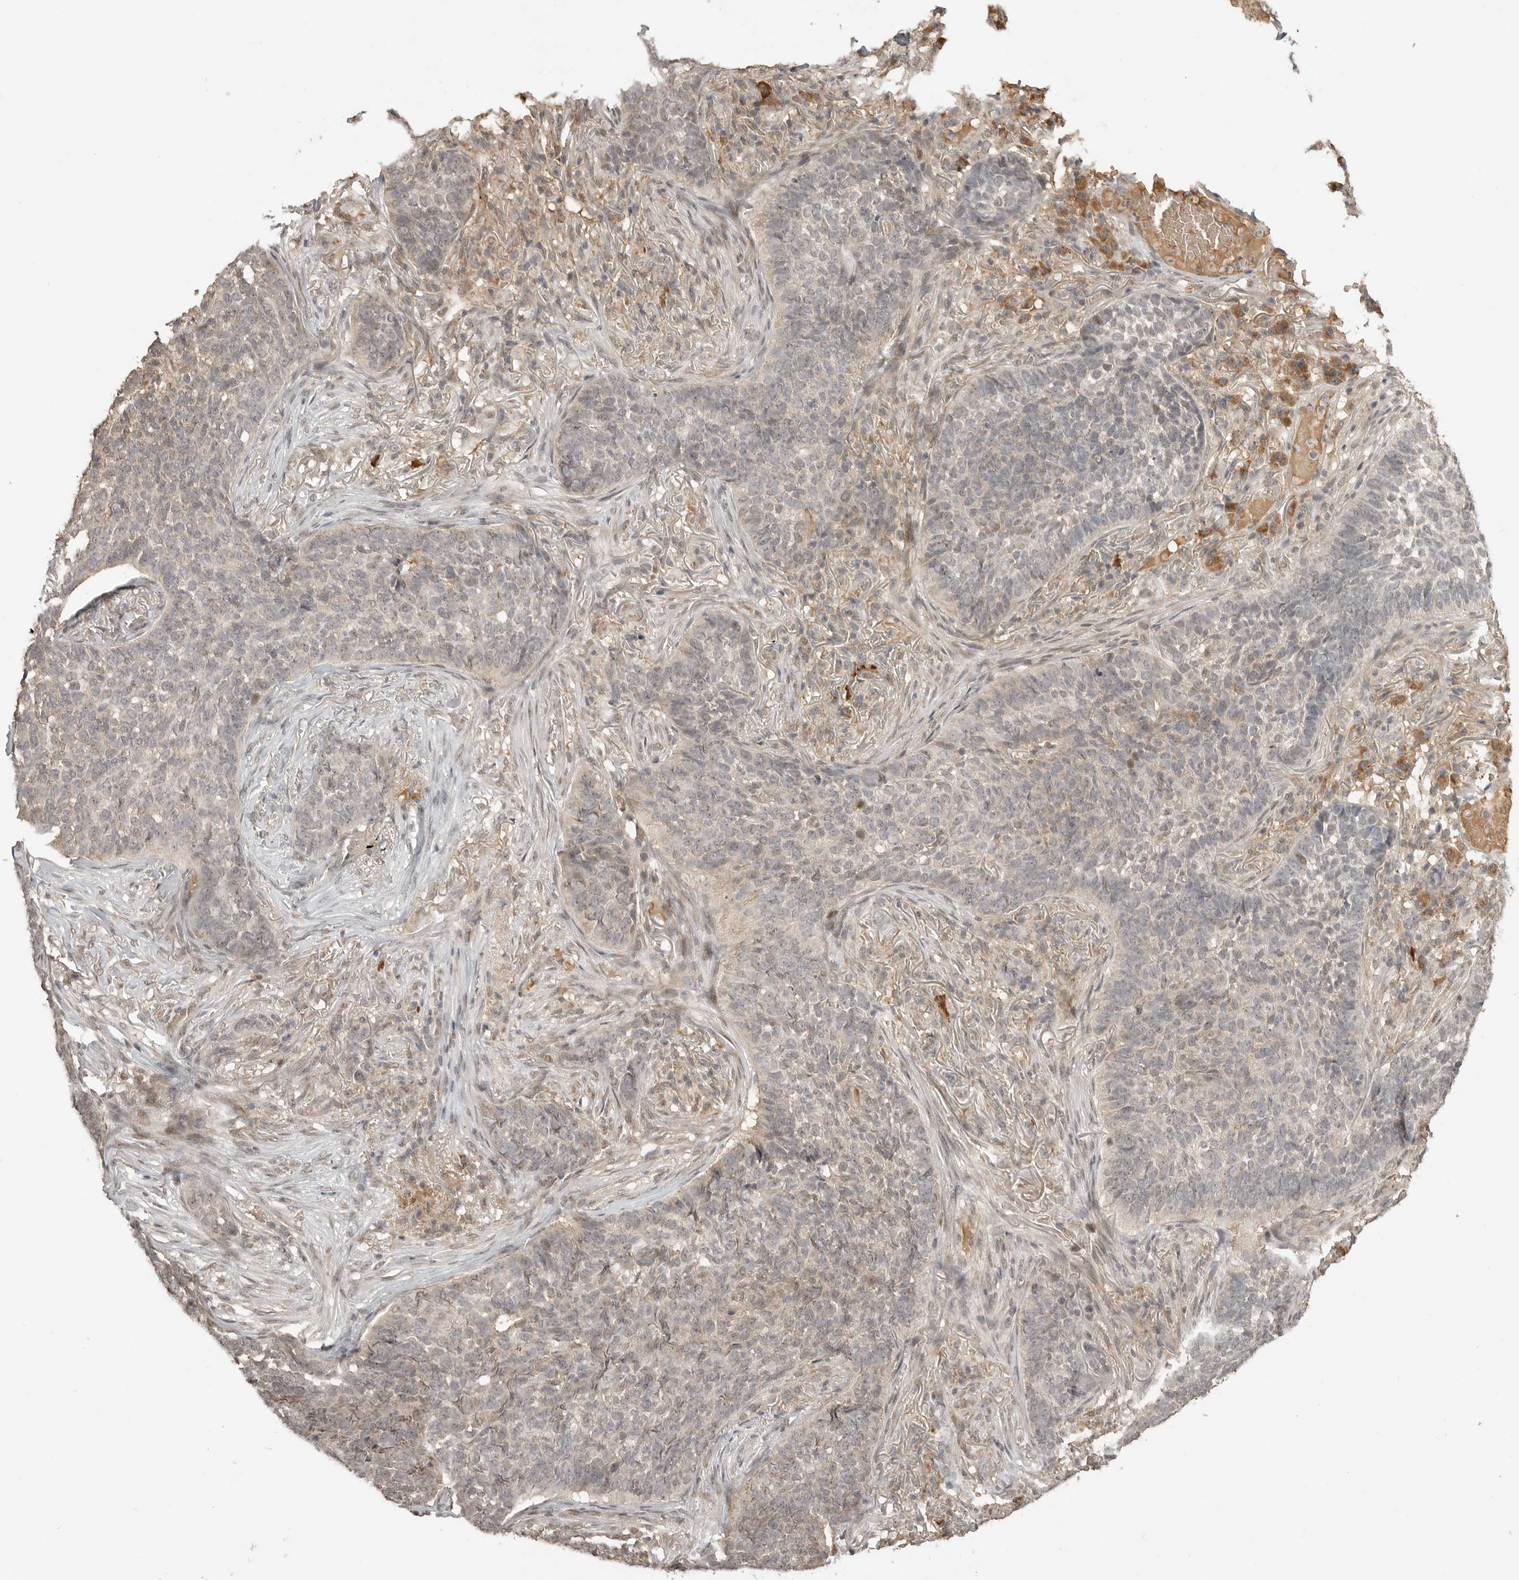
{"staining": {"intensity": "weak", "quantity": "<25%", "location": "nuclear"}, "tissue": "skin cancer", "cell_type": "Tumor cells", "image_type": "cancer", "snomed": [{"axis": "morphology", "description": "Basal cell carcinoma"}, {"axis": "topography", "description": "Skin"}], "caption": "This is a micrograph of immunohistochemistry staining of skin cancer, which shows no expression in tumor cells. (Stains: DAB immunohistochemistry (IHC) with hematoxylin counter stain, Microscopy: brightfield microscopy at high magnification).", "gene": "ASPSCR1", "patient": {"sex": "male", "age": 85}}